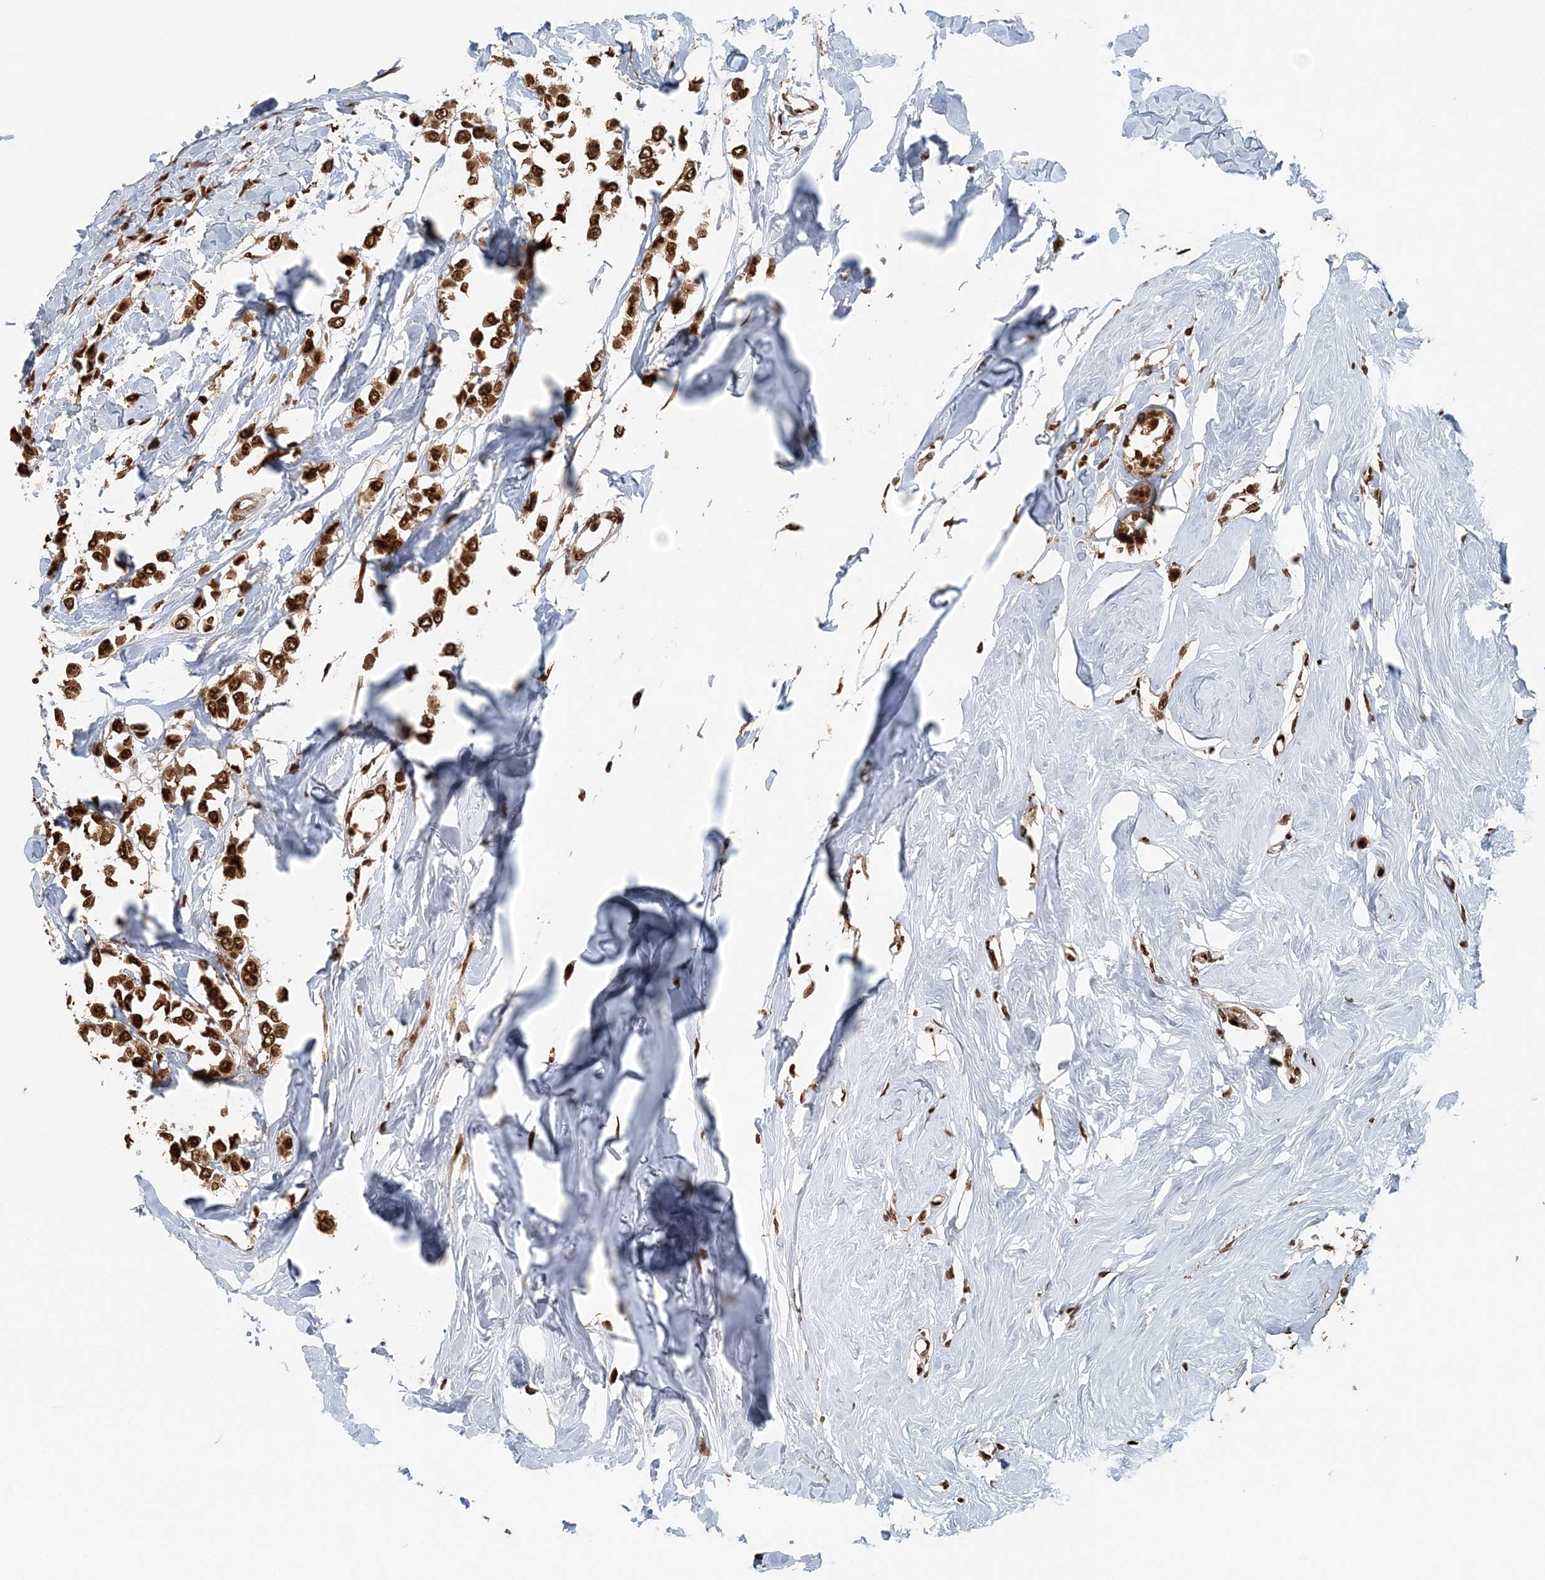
{"staining": {"intensity": "strong", "quantity": ">75%", "location": "nuclear"}, "tissue": "breast cancer", "cell_type": "Tumor cells", "image_type": "cancer", "snomed": [{"axis": "morphology", "description": "Lobular carcinoma"}, {"axis": "topography", "description": "Breast"}], "caption": "IHC (DAB (3,3'-diaminobenzidine)) staining of human breast cancer reveals strong nuclear protein positivity in approximately >75% of tumor cells.", "gene": "ARHGAP35", "patient": {"sex": "female", "age": 51}}